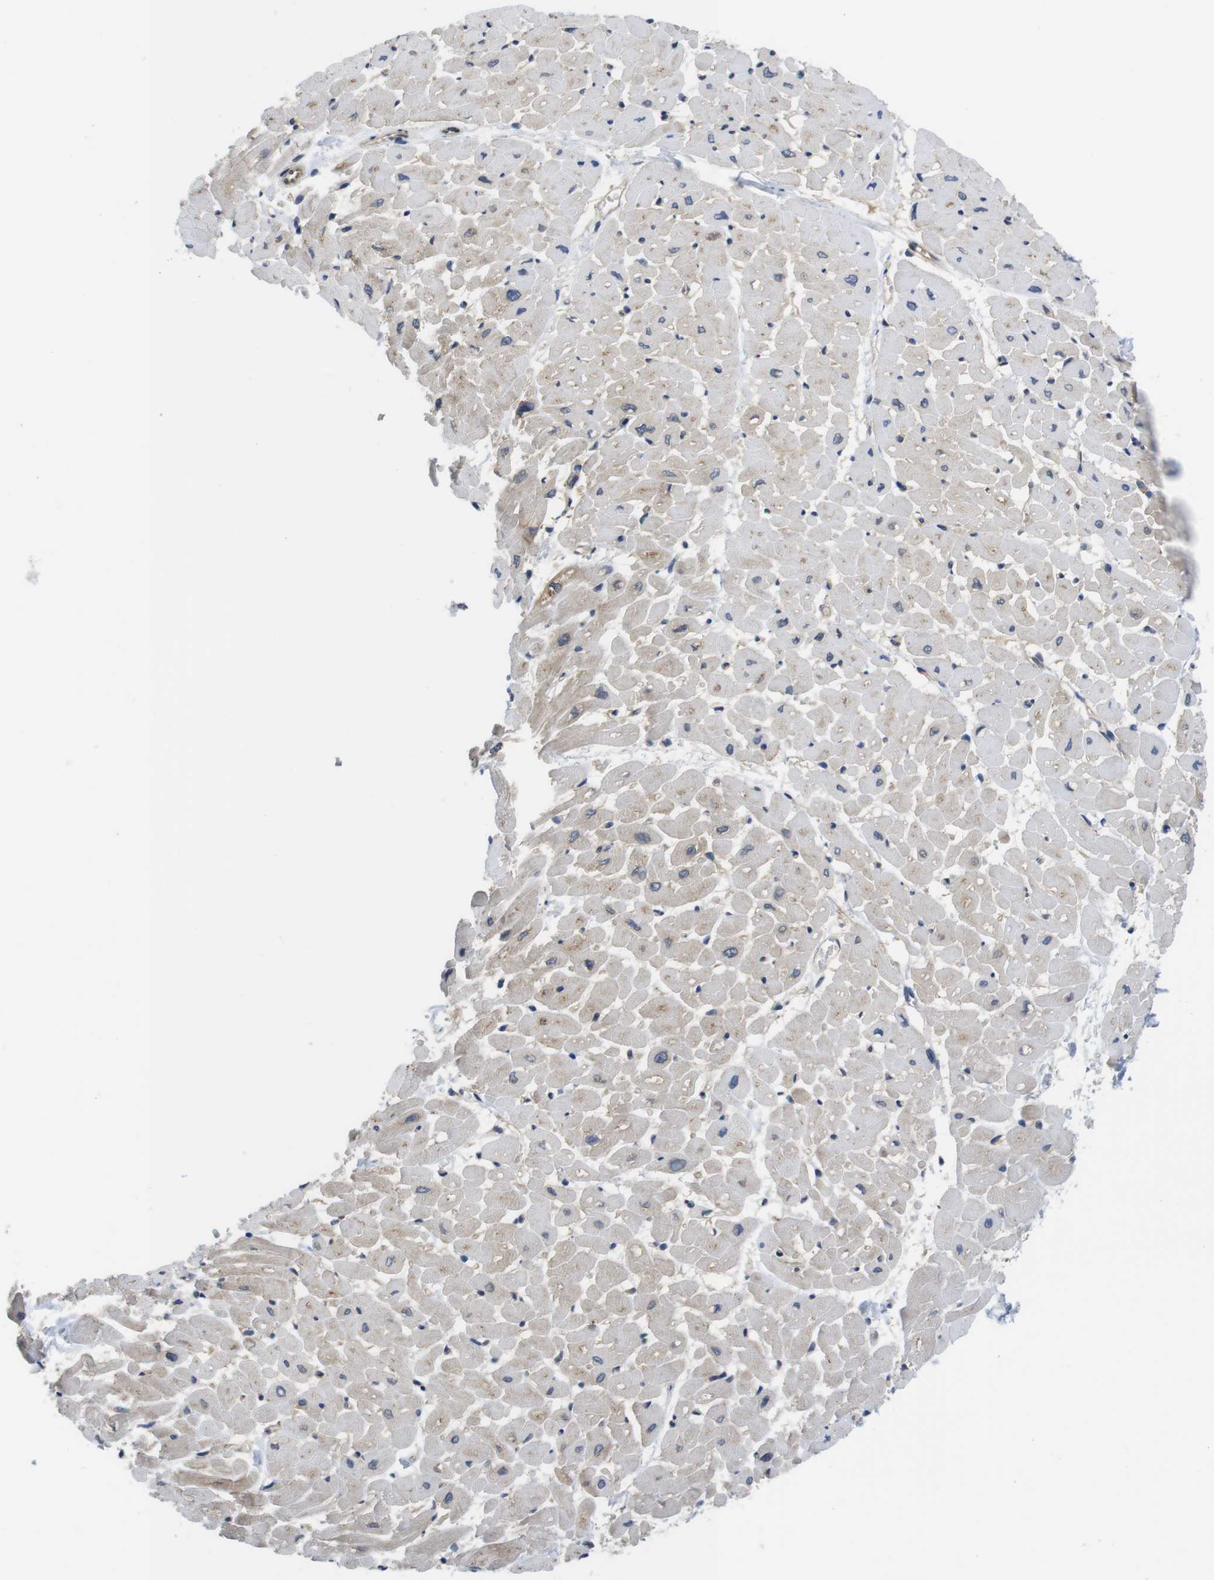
{"staining": {"intensity": "weak", "quantity": "25%-75%", "location": "cytoplasmic/membranous"}, "tissue": "heart muscle", "cell_type": "Cardiomyocytes", "image_type": "normal", "snomed": [{"axis": "morphology", "description": "Normal tissue, NOS"}, {"axis": "topography", "description": "Heart"}], "caption": "Heart muscle was stained to show a protein in brown. There is low levels of weak cytoplasmic/membranous positivity in about 25%-75% of cardiomyocytes. (IHC, brightfield microscopy, high magnification).", "gene": "FADD", "patient": {"sex": "male", "age": 45}}